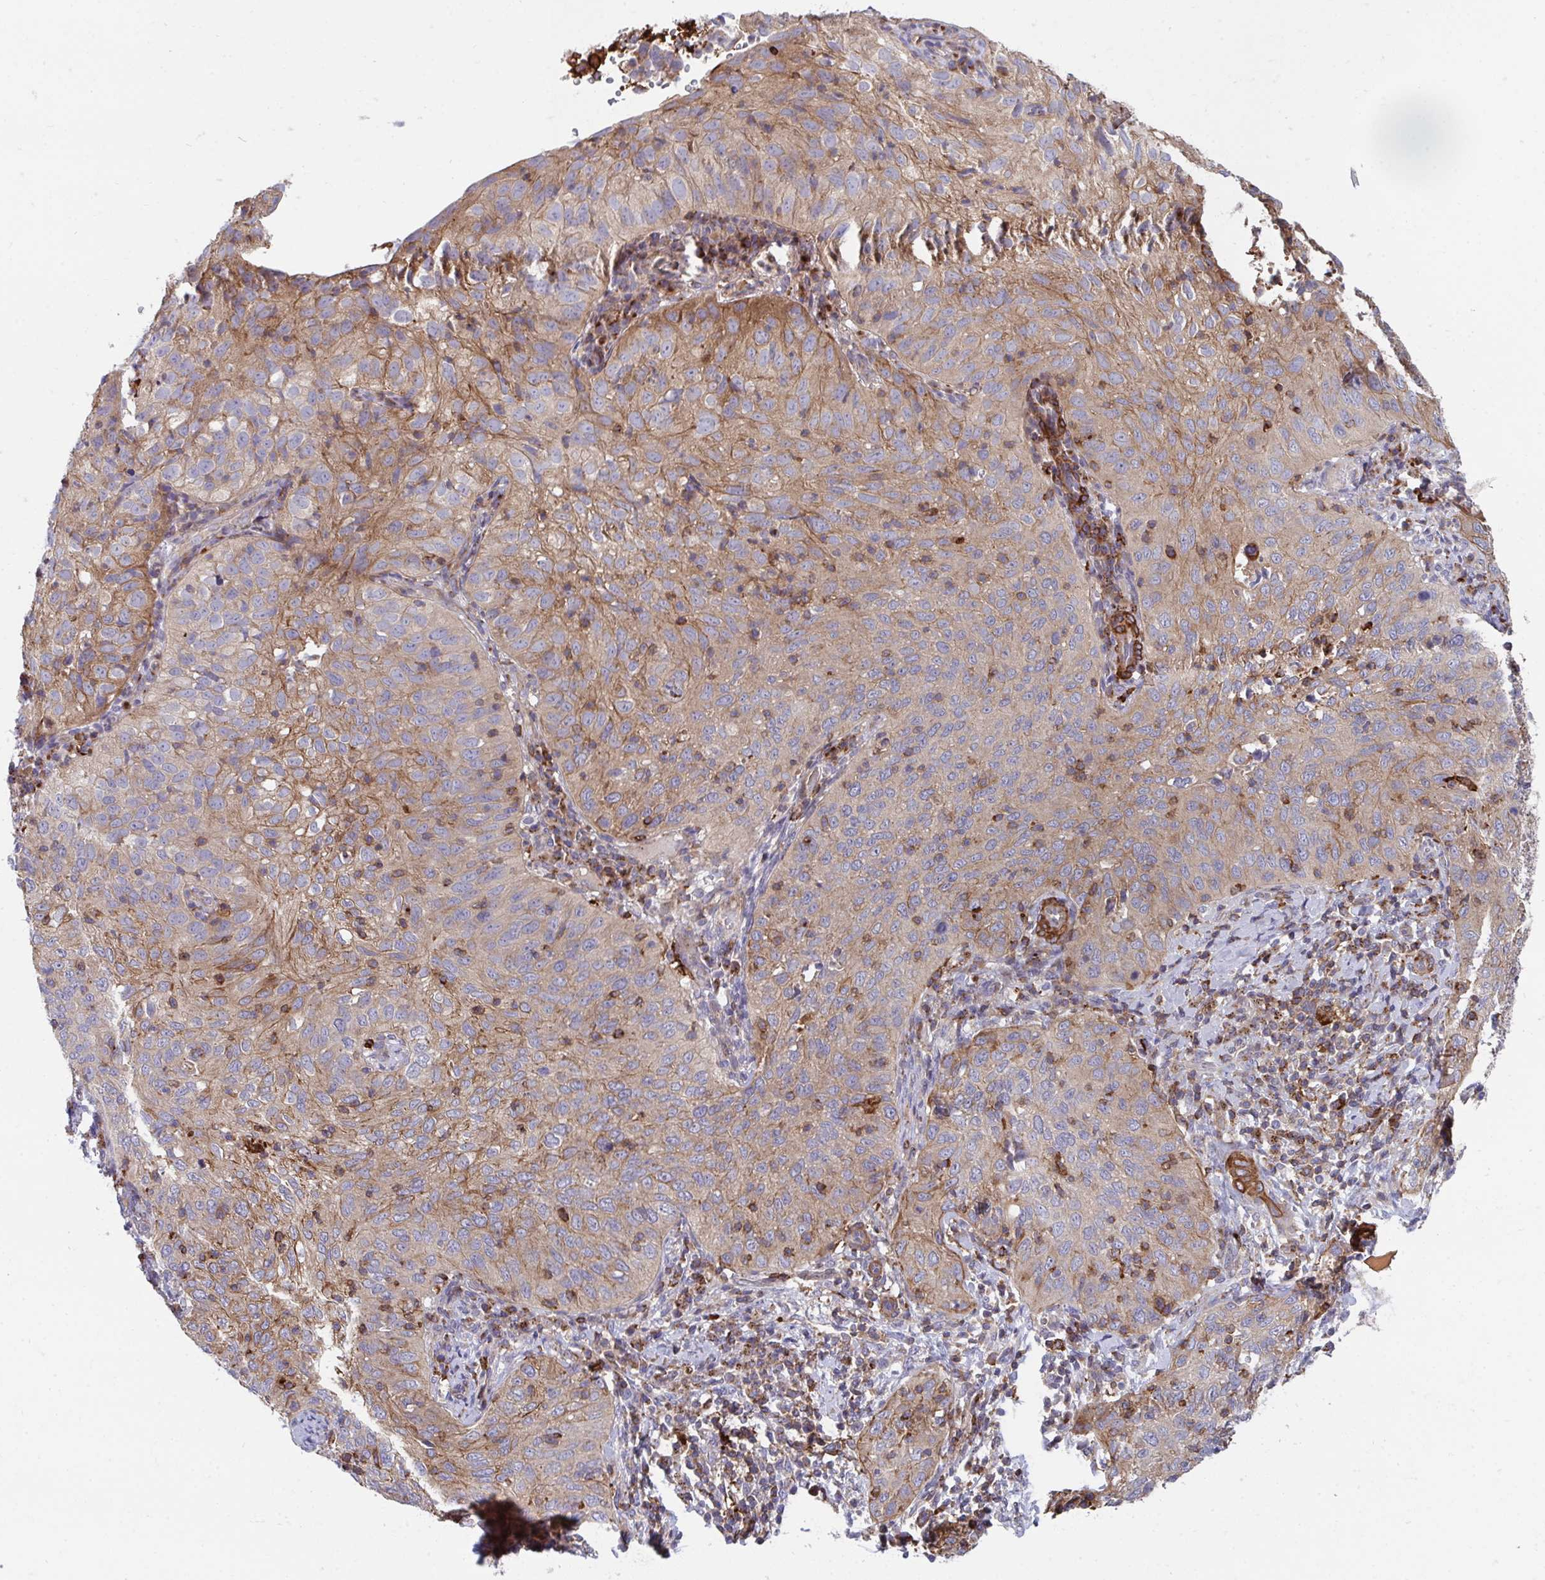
{"staining": {"intensity": "moderate", "quantity": "25%-75%", "location": "cytoplasmic/membranous"}, "tissue": "cervical cancer", "cell_type": "Tumor cells", "image_type": "cancer", "snomed": [{"axis": "morphology", "description": "Squamous cell carcinoma, NOS"}, {"axis": "topography", "description": "Cervix"}], "caption": "Immunohistochemical staining of cervical cancer shows medium levels of moderate cytoplasmic/membranous staining in about 25%-75% of tumor cells.", "gene": "FRMD3", "patient": {"sex": "female", "age": 52}}